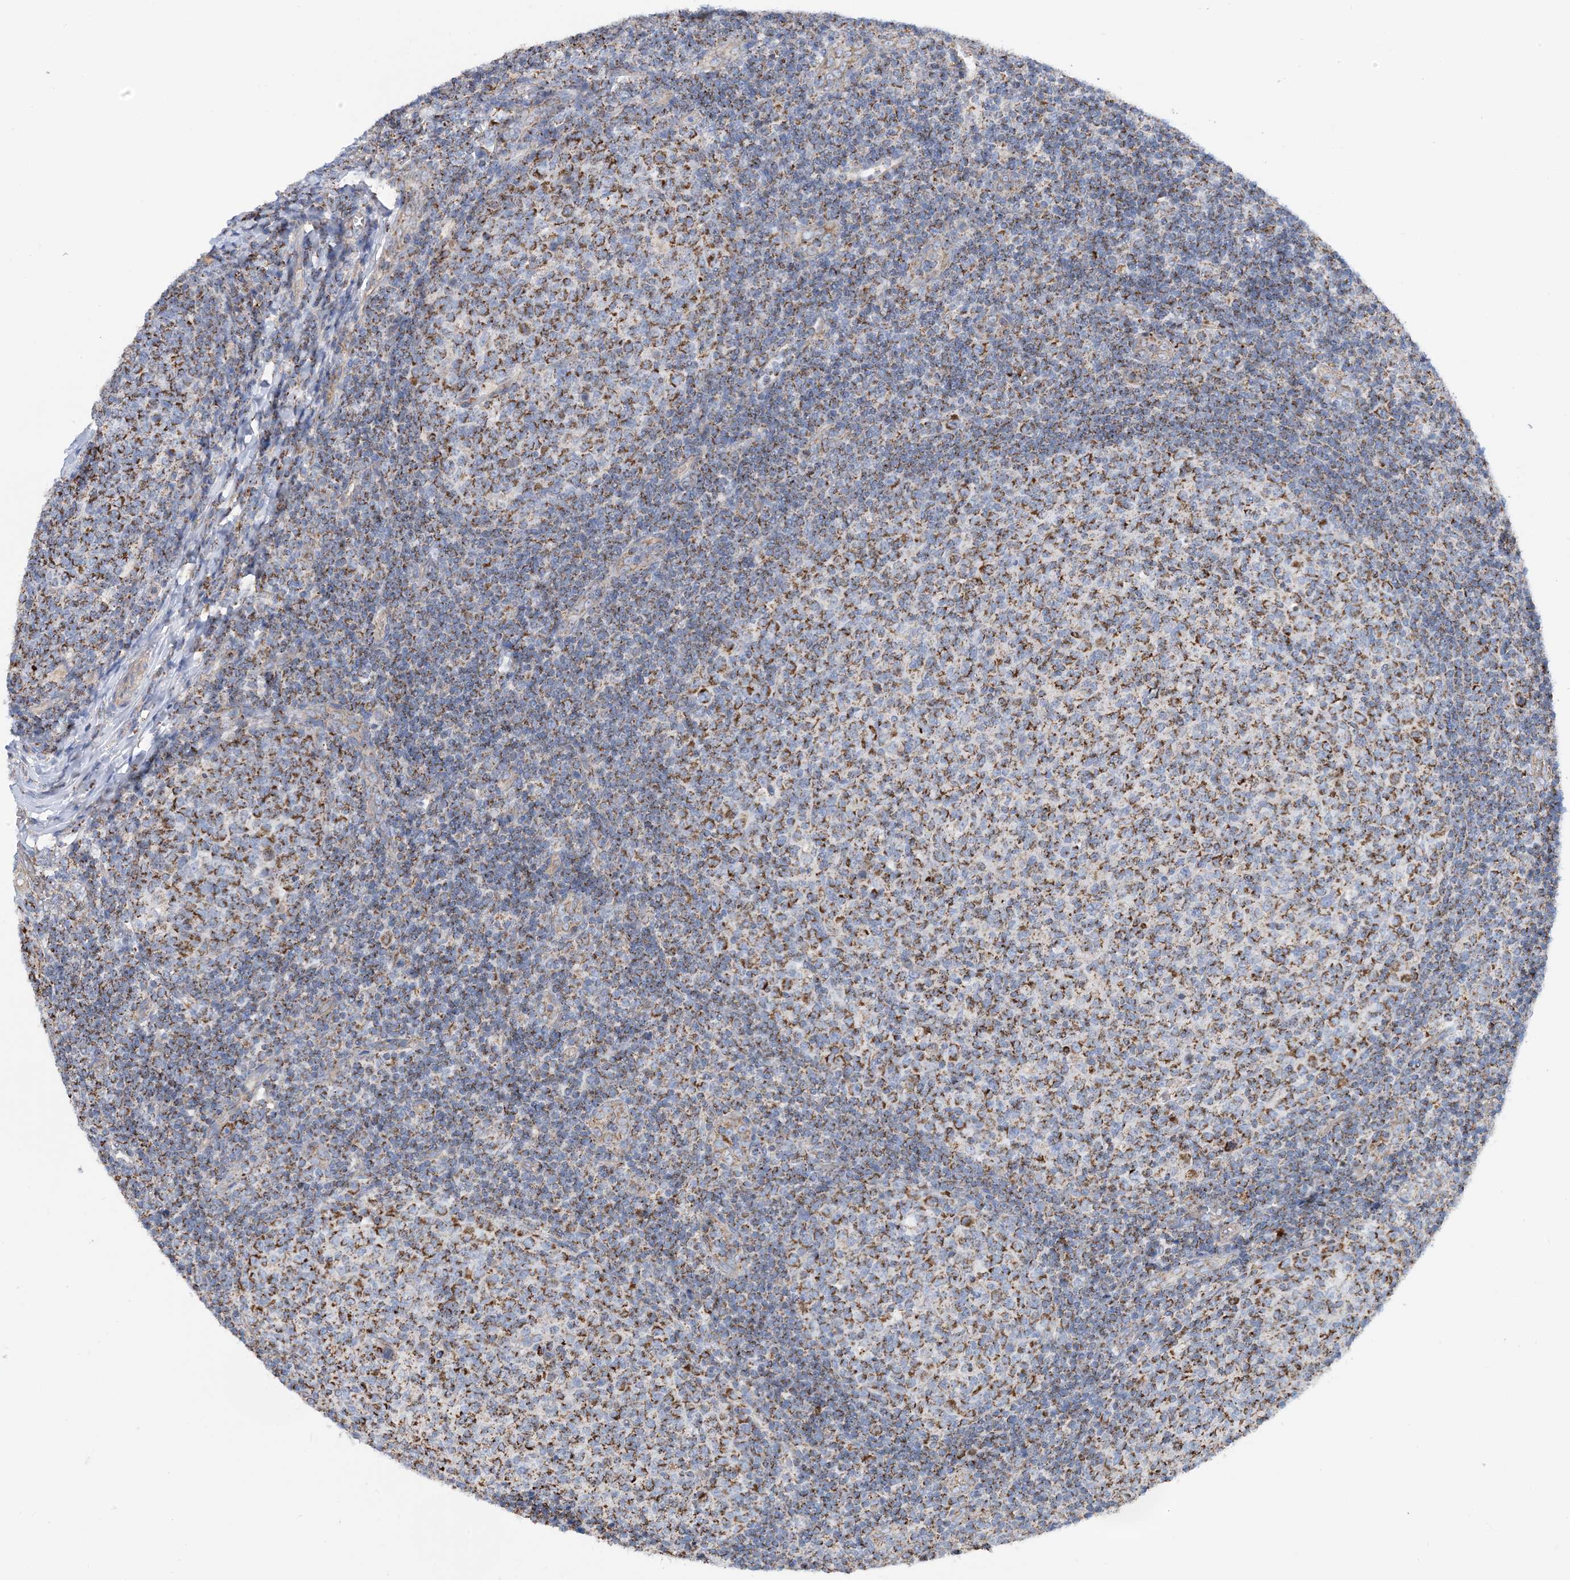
{"staining": {"intensity": "moderate", "quantity": ">75%", "location": "cytoplasmic/membranous"}, "tissue": "tonsil", "cell_type": "Germinal center cells", "image_type": "normal", "snomed": [{"axis": "morphology", "description": "Normal tissue, NOS"}, {"axis": "topography", "description": "Tonsil"}], "caption": "The photomicrograph reveals immunohistochemical staining of normal tonsil. There is moderate cytoplasmic/membranous positivity is seen in about >75% of germinal center cells. (DAB (3,3'-diaminobenzidine) IHC with brightfield microscopy, high magnification).", "gene": "PHOSPHO2", "patient": {"sex": "female", "age": 19}}